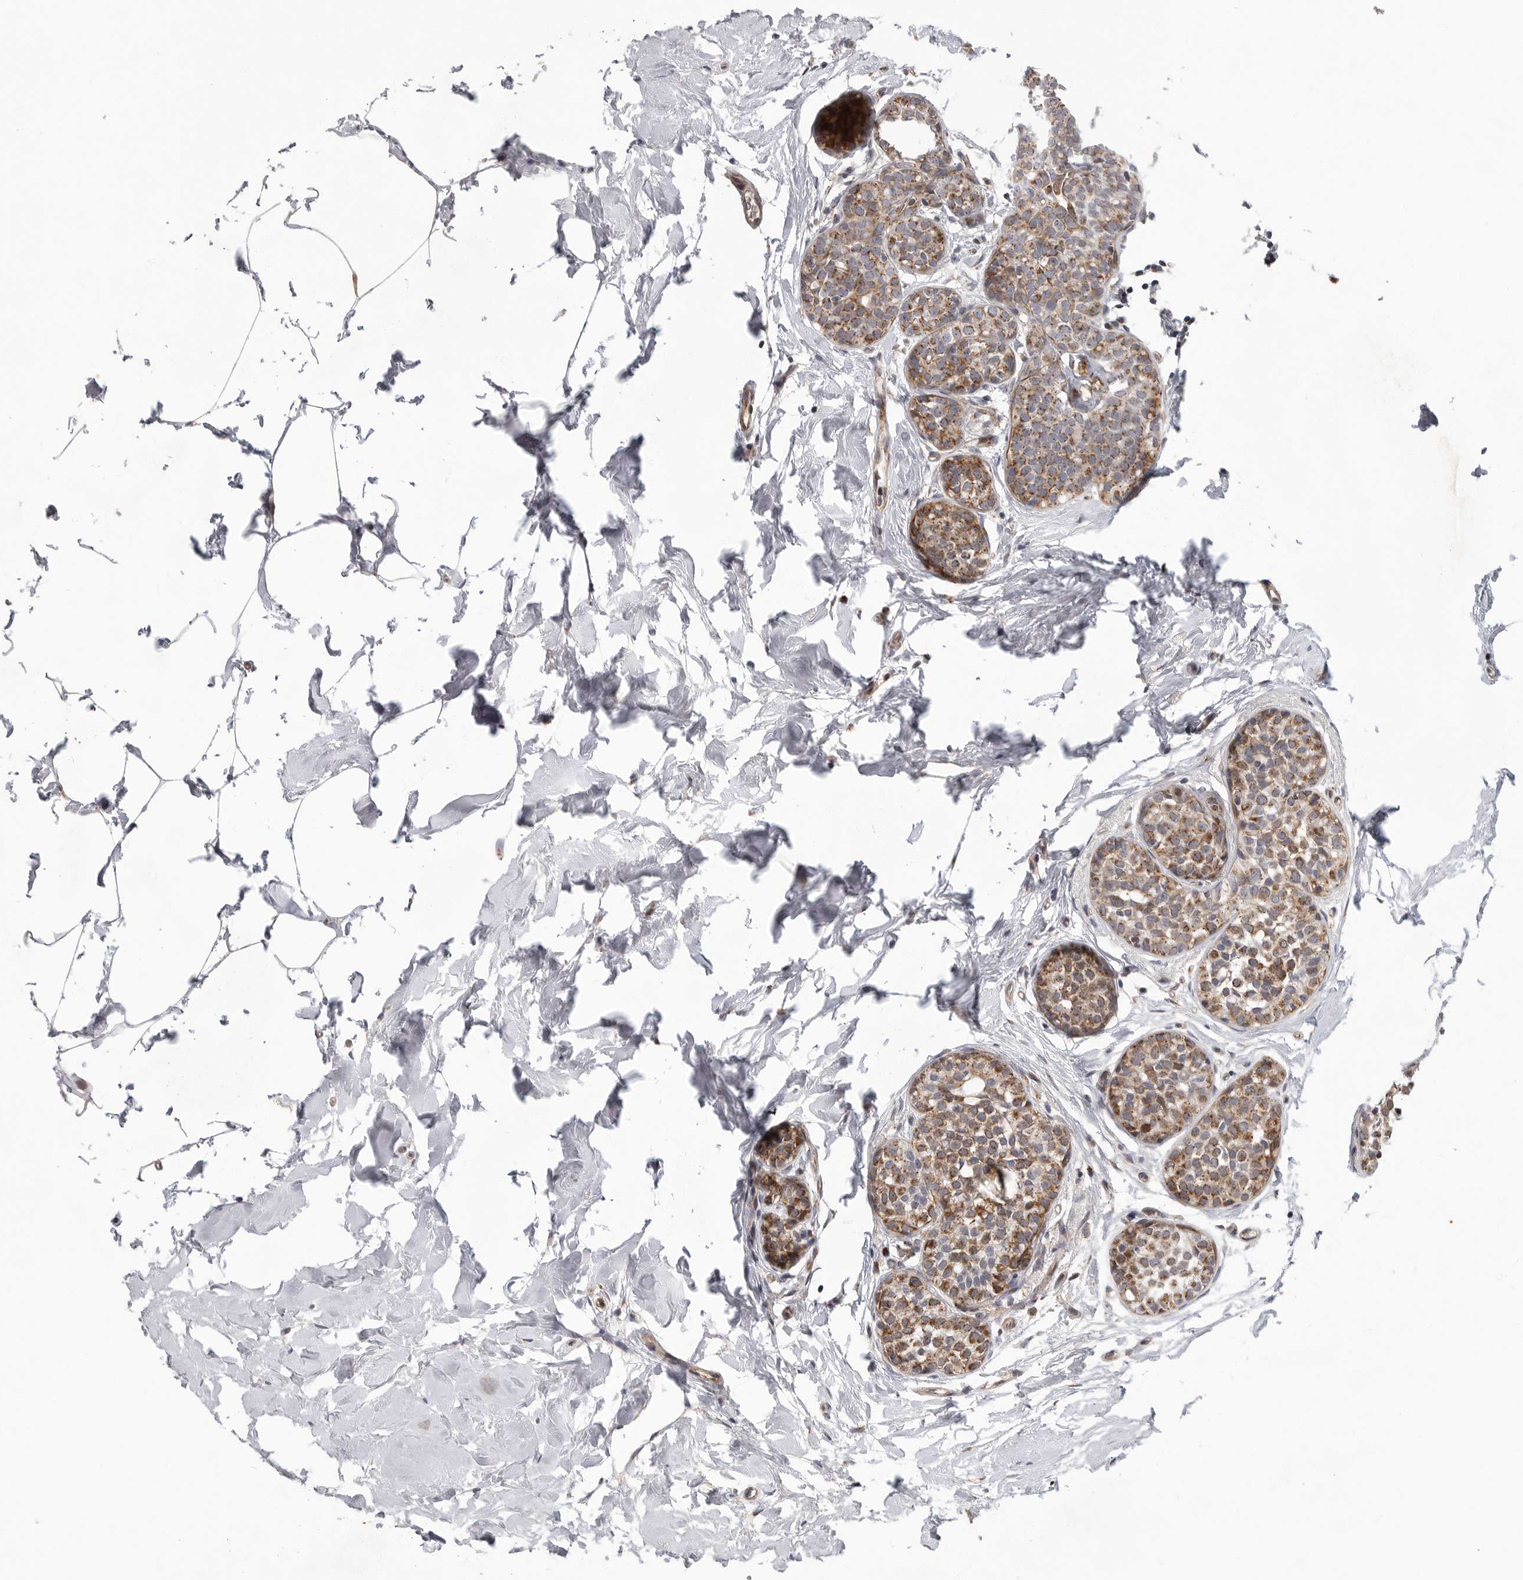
{"staining": {"intensity": "moderate", "quantity": ">75%", "location": "cytoplasmic/membranous"}, "tissue": "breast cancer", "cell_type": "Tumor cells", "image_type": "cancer", "snomed": [{"axis": "morphology", "description": "Duct carcinoma"}, {"axis": "topography", "description": "Breast"}], "caption": "An image of human breast cancer stained for a protein shows moderate cytoplasmic/membranous brown staining in tumor cells.", "gene": "TMPRSS11F", "patient": {"sex": "female", "age": 55}}